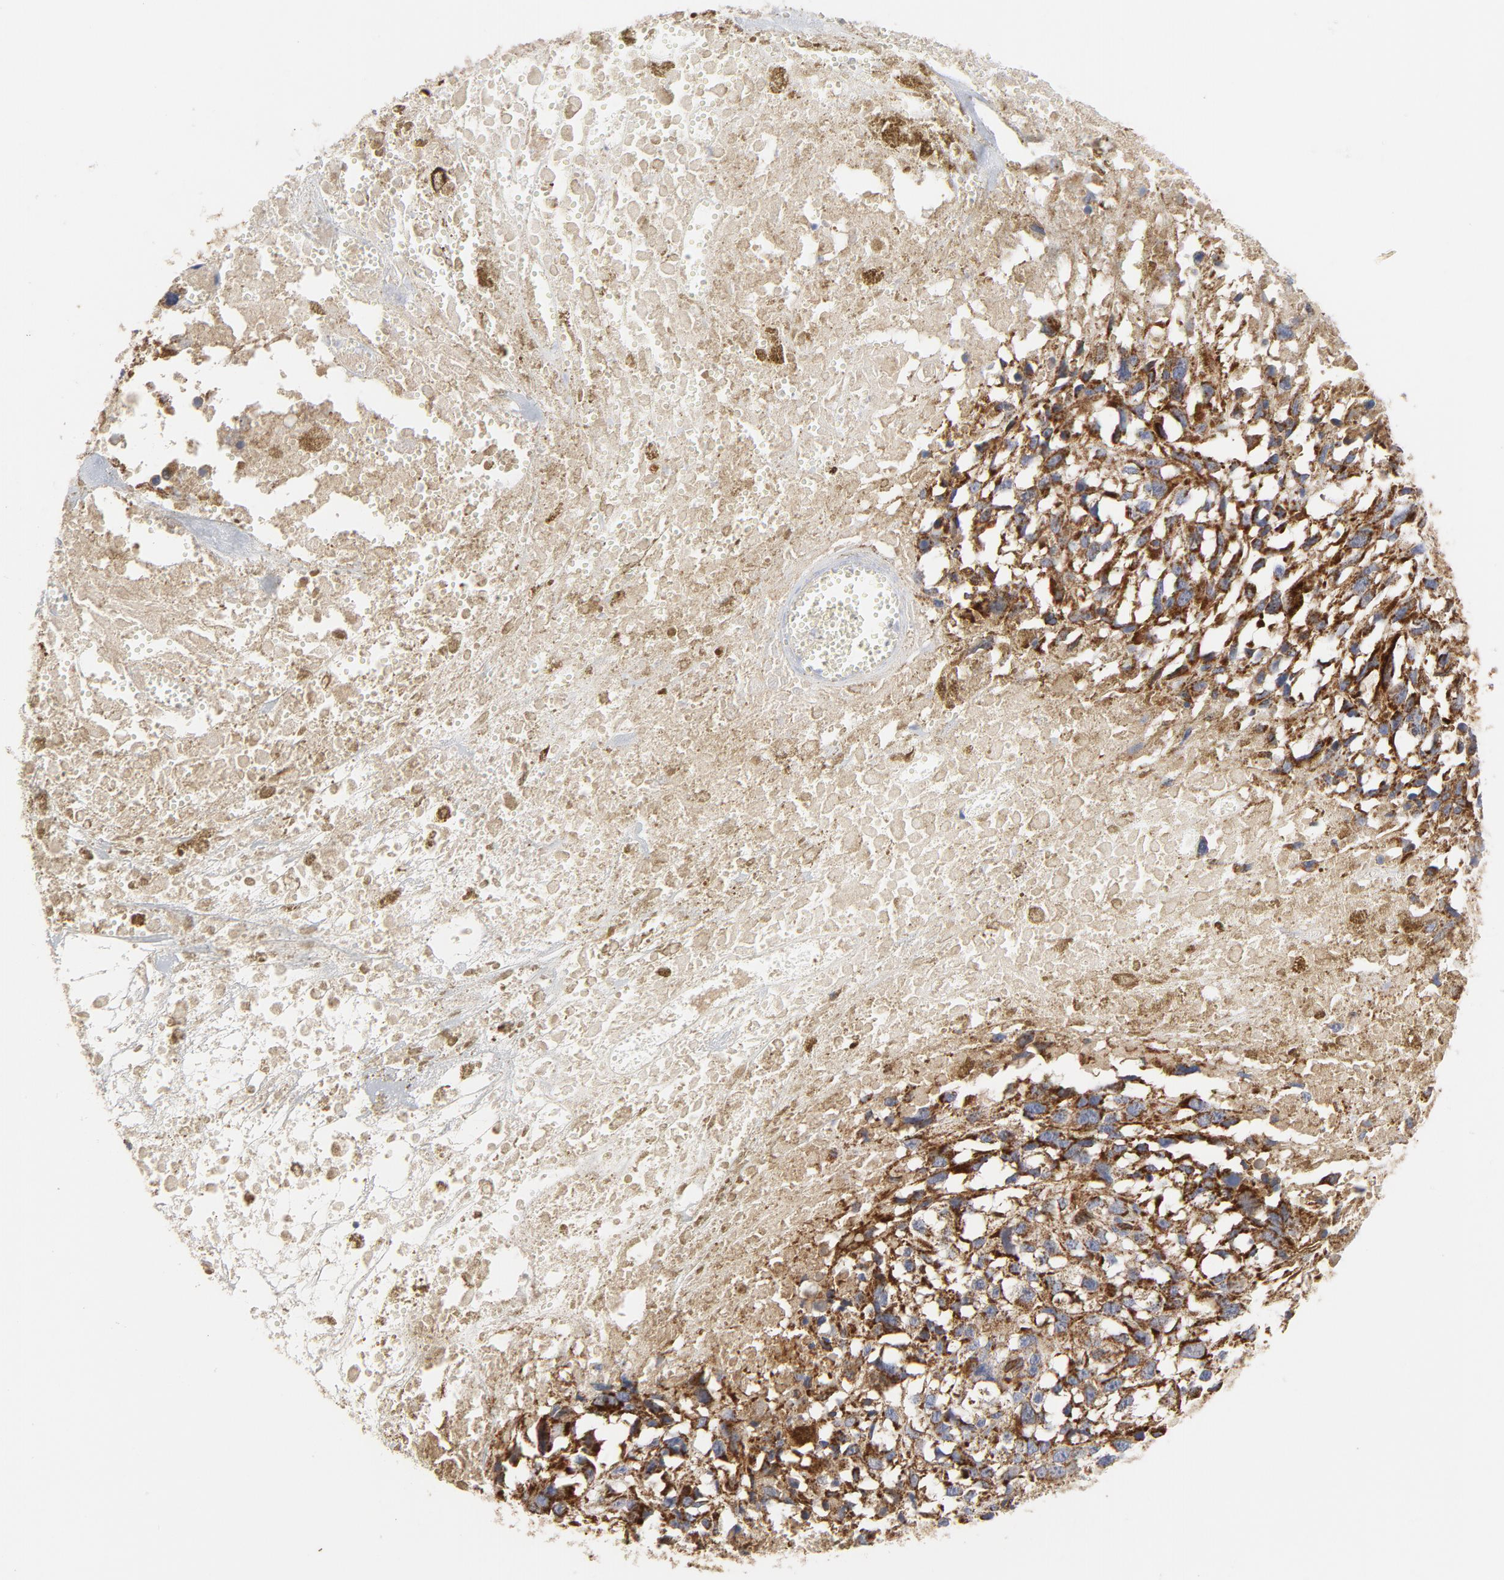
{"staining": {"intensity": "strong", "quantity": ">75%", "location": "cytoplasmic/membranous"}, "tissue": "melanoma", "cell_type": "Tumor cells", "image_type": "cancer", "snomed": [{"axis": "morphology", "description": "Malignant melanoma, Metastatic site"}, {"axis": "topography", "description": "Lymph node"}], "caption": "Immunohistochemistry staining of melanoma, which exhibits high levels of strong cytoplasmic/membranous positivity in approximately >75% of tumor cells indicating strong cytoplasmic/membranous protein expression. The staining was performed using DAB (3,3'-diaminobenzidine) (brown) for protein detection and nuclei were counterstained in hematoxylin (blue).", "gene": "RAPGEF4", "patient": {"sex": "male", "age": 59}}